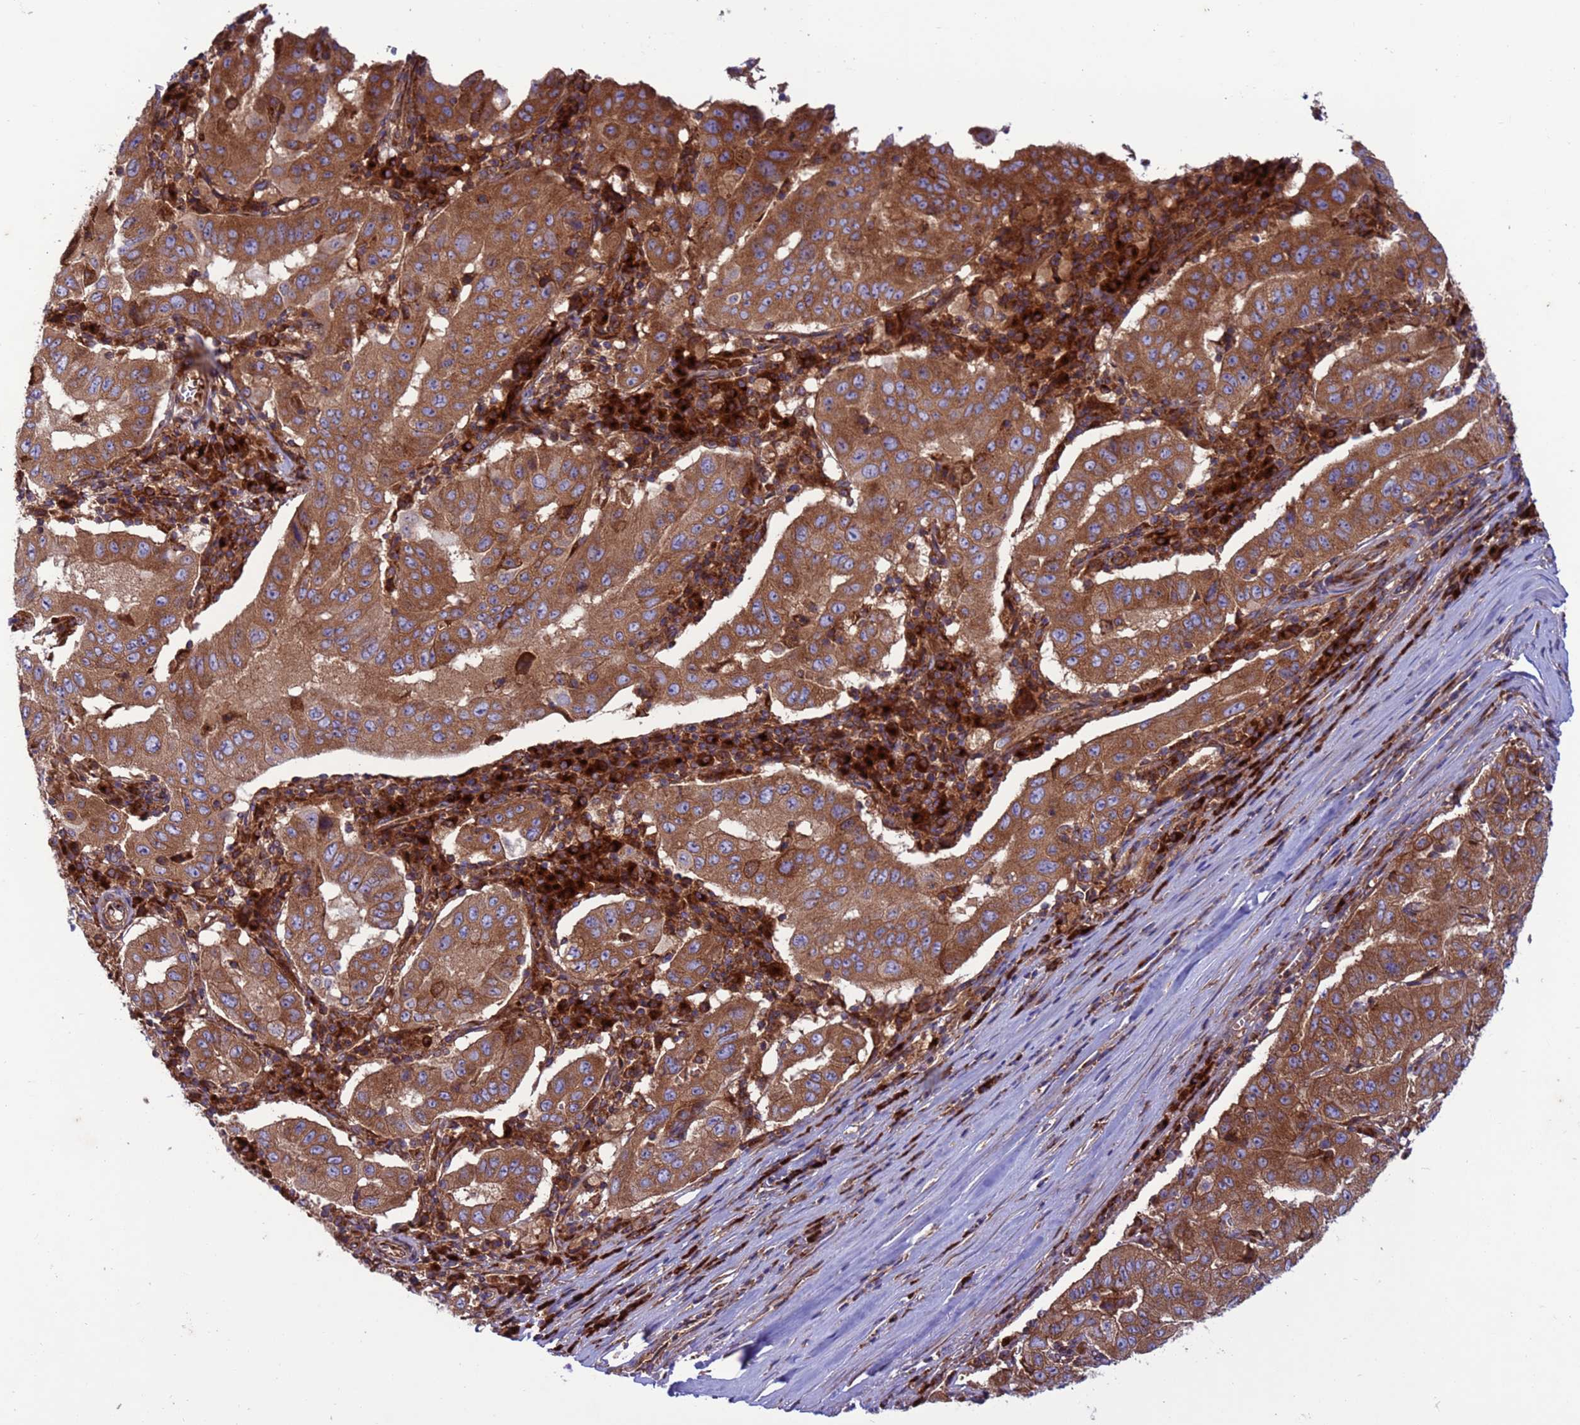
{"staining": {"intensity": "moderate", "quantity": ">75%", "location": "cytoplasmic/membranous"}, "tissue": "pancreatic cancer", "cell_type": "Tumor cells", "image_type": "cancer", "snomed": [{"axis": "morphology", "description": "Adenocarcinoma, NOS"}, {"axis": "topography", "description": "Pancreas"}], "caption": "Pancreatic cancer (adenocarcinoma) stained with IHC reveals moderate cytoplasmic/membranous positivity in approximately >75% of tumor cells.", "gene": "ZC3HAV1", "patient": {"sex": "male", "age": 63}}